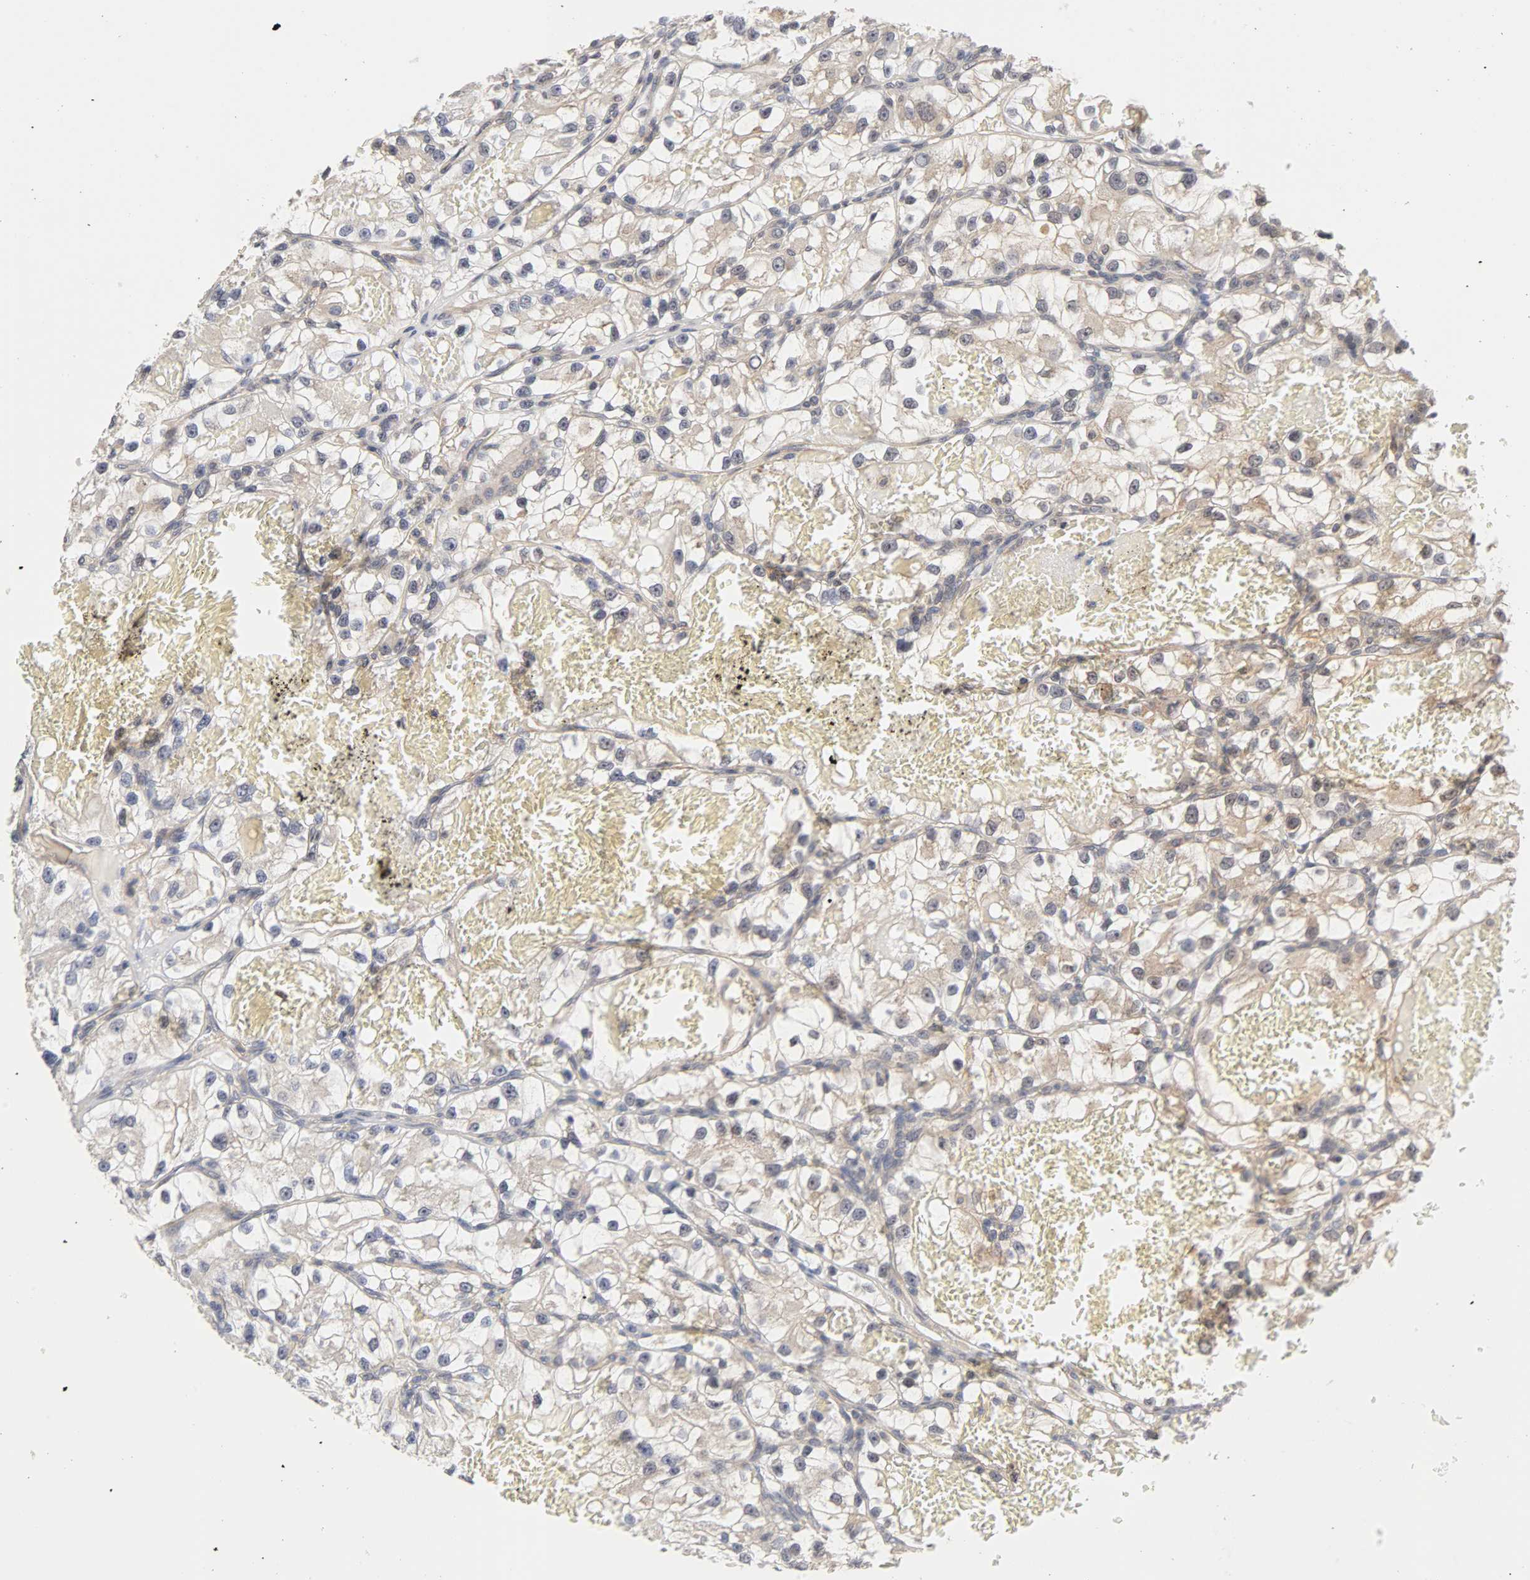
{"staining": {"intensity": "weak", "quantity": "25%-75%", "location": "cytoplasmic/membranous,nuclear"}, "tissue": "renal cancer", "cell_type": "Tumor cells", "image_type": "cancer", "snomed": [{"axis": "morphology", "description": "Adenocarcinoma, NOS"}, {"axis": "topography", "description": "Kidney"}], "caption": "DAB immunohistochemical staining of human renal cancer exhibits weak cytoplasmic/membranous and nuclear protein positivity in approximately 25%-75% of tumor cells.", "gene": "UBE2M", "patient": {"sex": "female", "age": 57}}